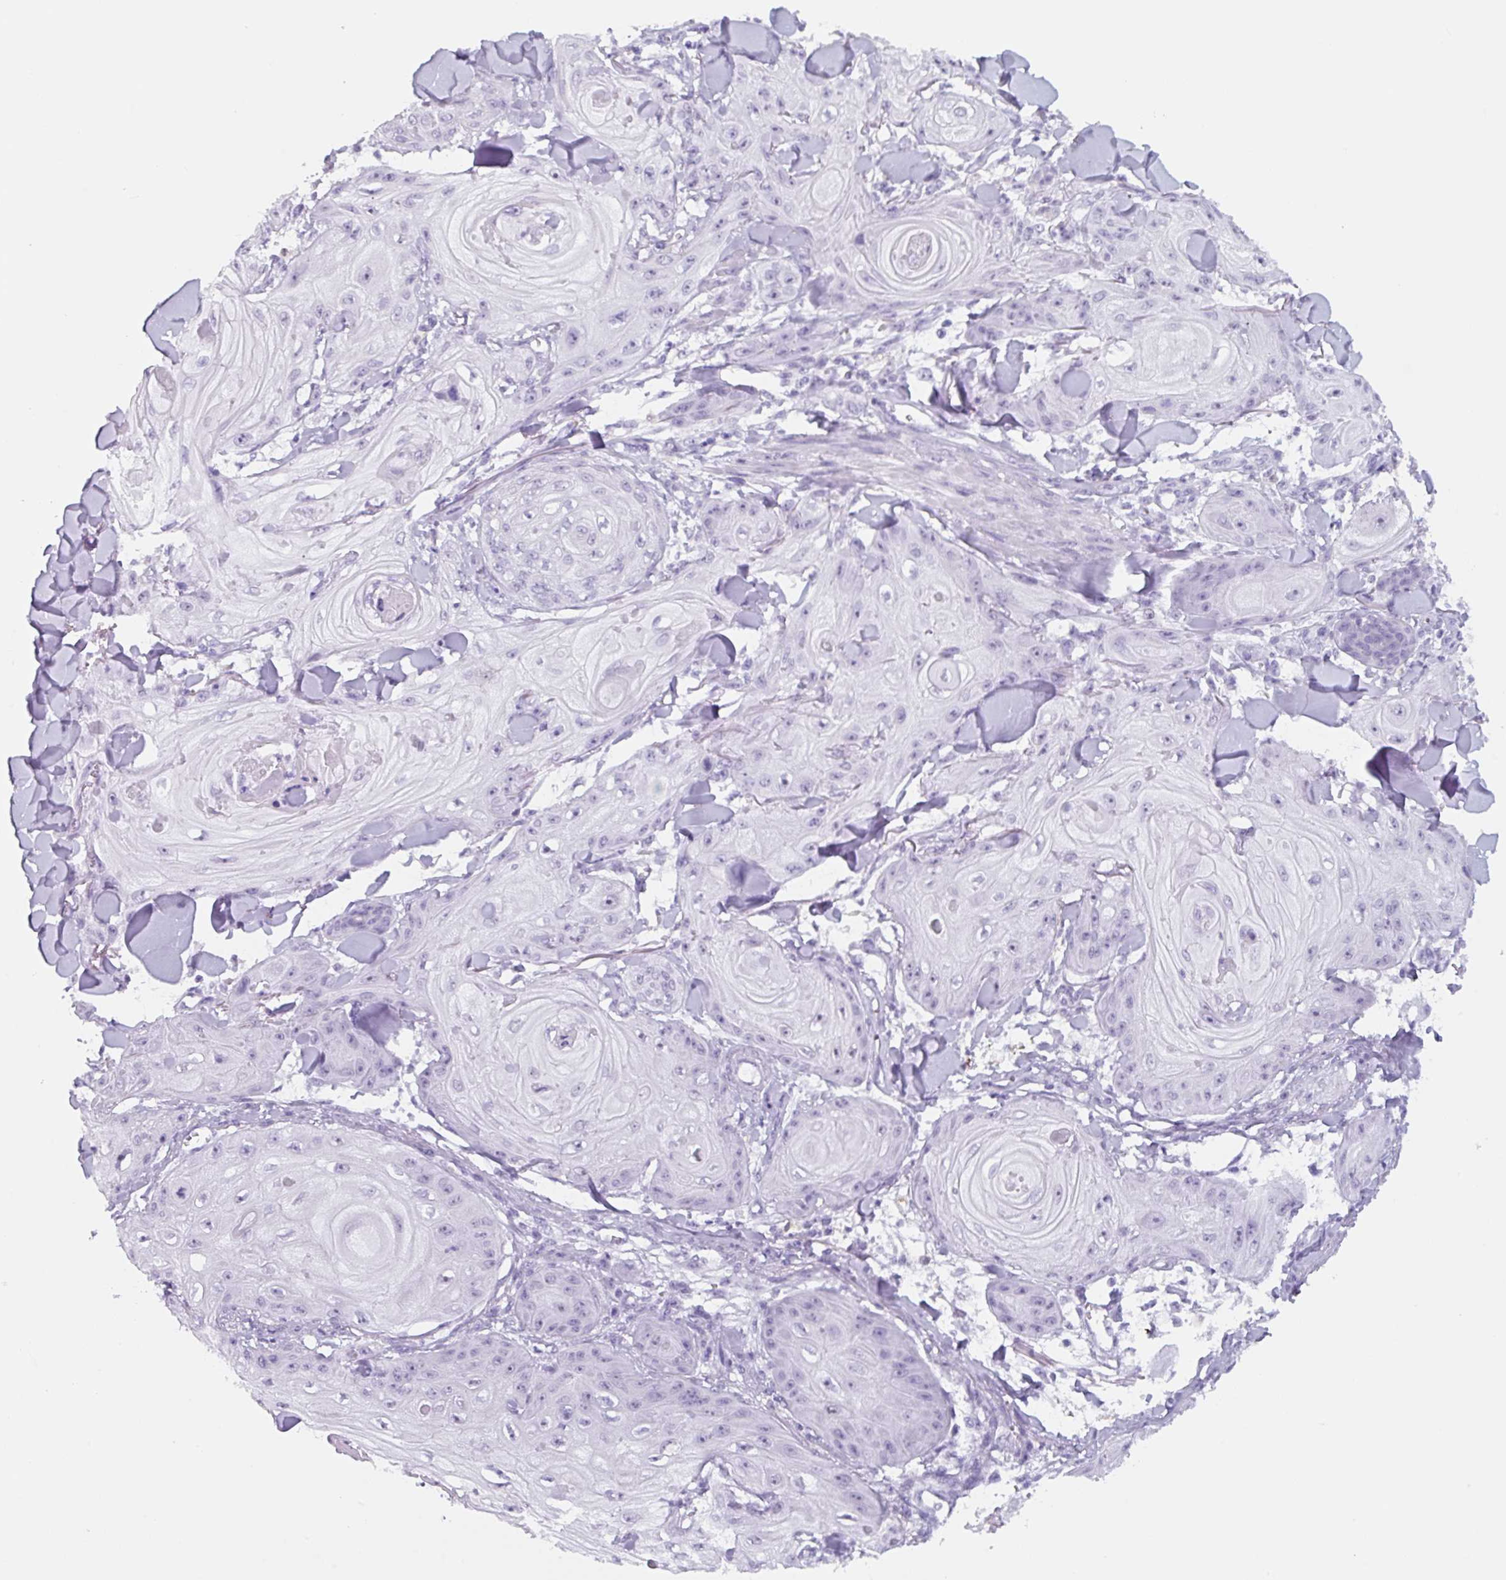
{"staining": {"intensity": "negative", "quantity": "none", "location": "none"}, "tissue": "skin cancer", "cell_type": "Tumor cells", "image_type": "cancer", "snomed": [{"axis": "morphology", "description": "Squamous cell carcinoma, NOS"}, {"axis": "topography", "description": "Skin"}], "caption": "This is an immunohistochemistry micrograph of skin cancer (squamous cell carcinoma). There is no expression in tumor cells.", "gene": "TNFRSF8", "patient": {"sex": "male", "age": 74}}